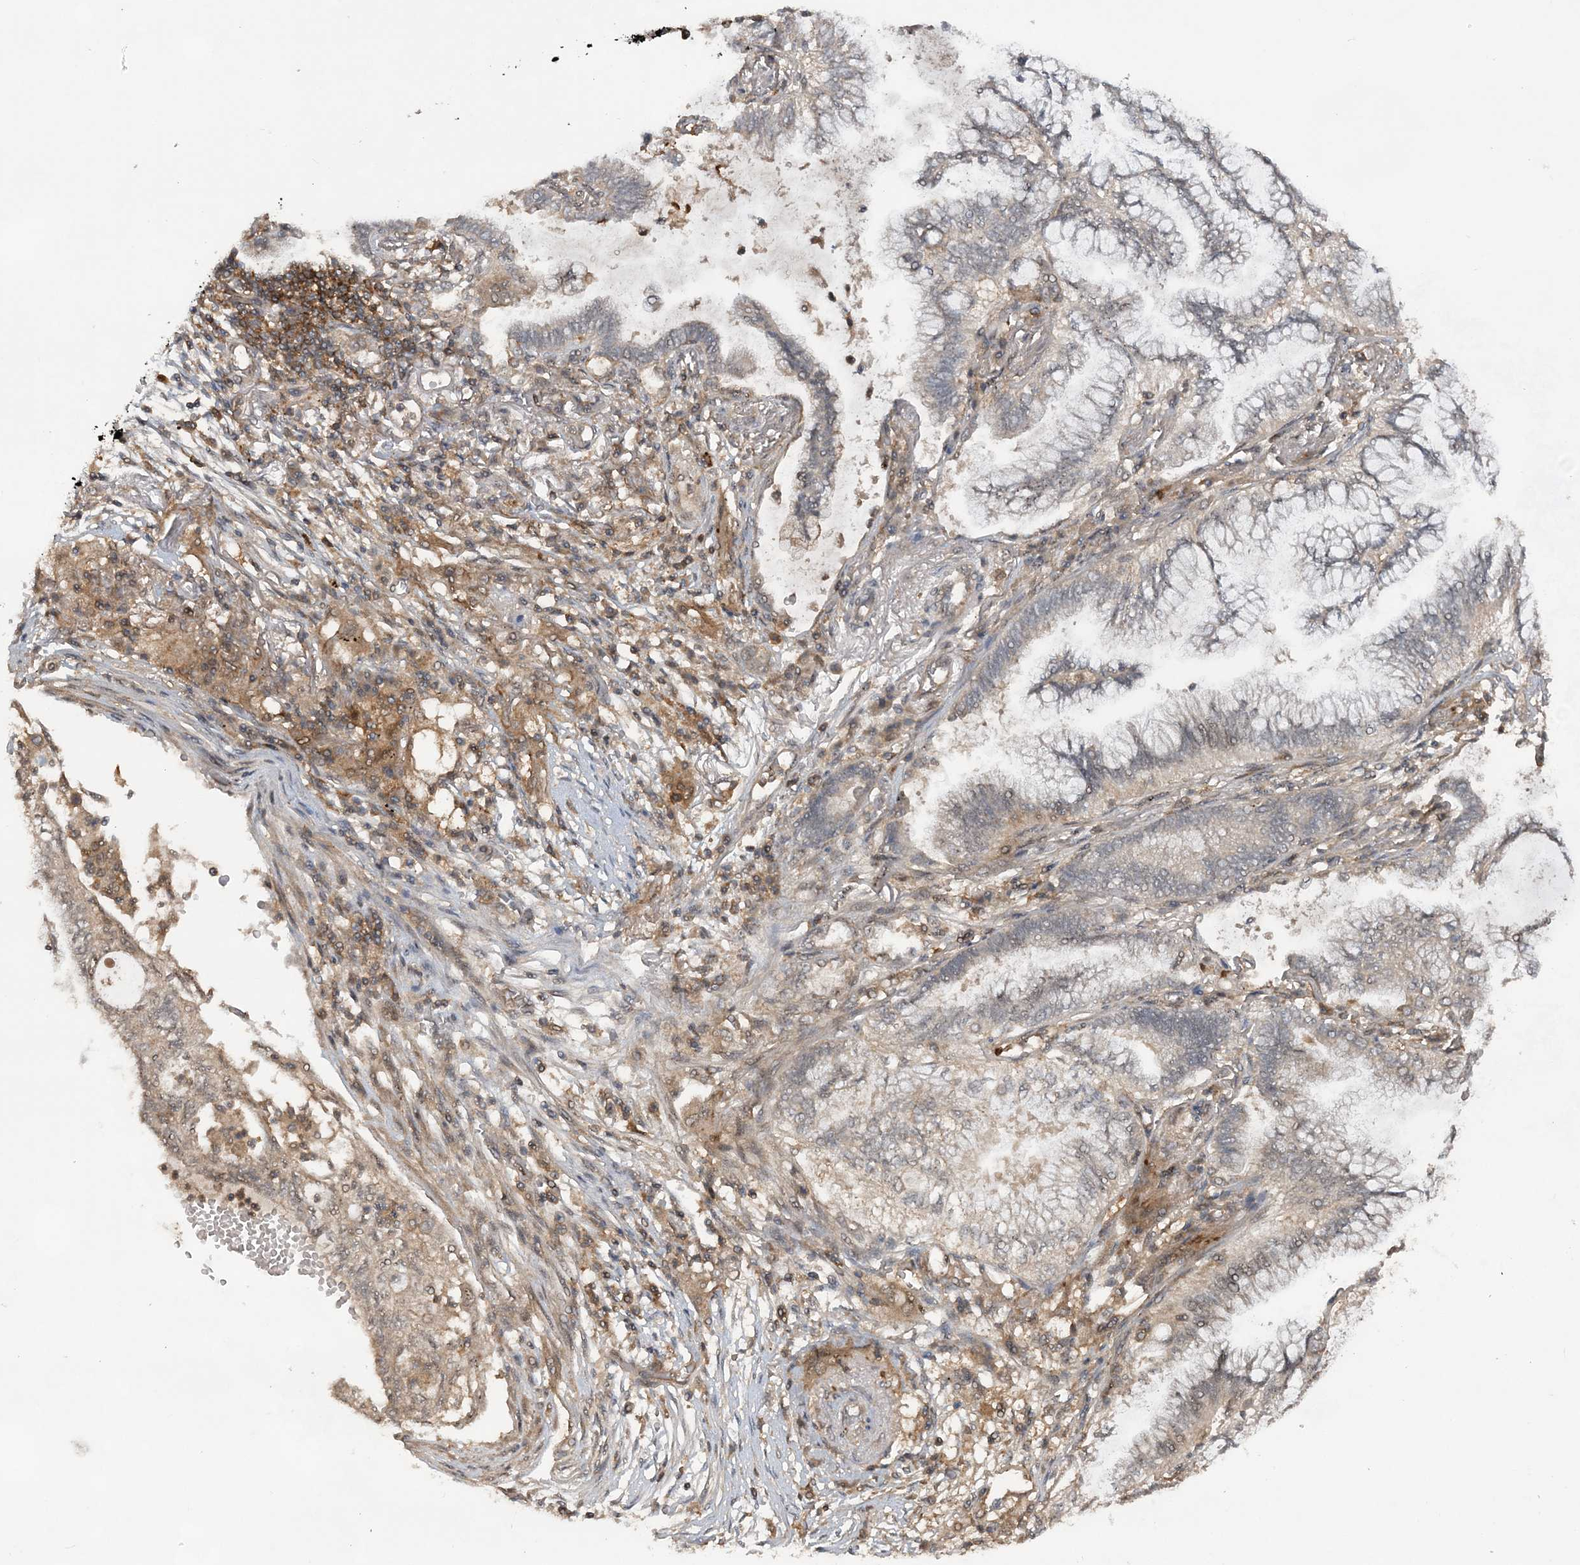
{"staining": {"intensity": "weak", "quantity": "25%-75%", "location": "cytoplasmic/membranous"}, "tissue": "lung cancer", "cell_type": "Tumor cells", "image_type": "cancer", "snomed": [{"axis": "morphology", "description": "Adenocarcinoma, NOS"}, {"axis": "topography", "description": "Lung"}], "caption": "Tumor cells display low levels of weak cytoplasmic/membranous staining in about 25%-75% of cells in adenocarcinoma (lung).", "gene": "LACC1", "patient": {"sex": "female", "age": 70}}